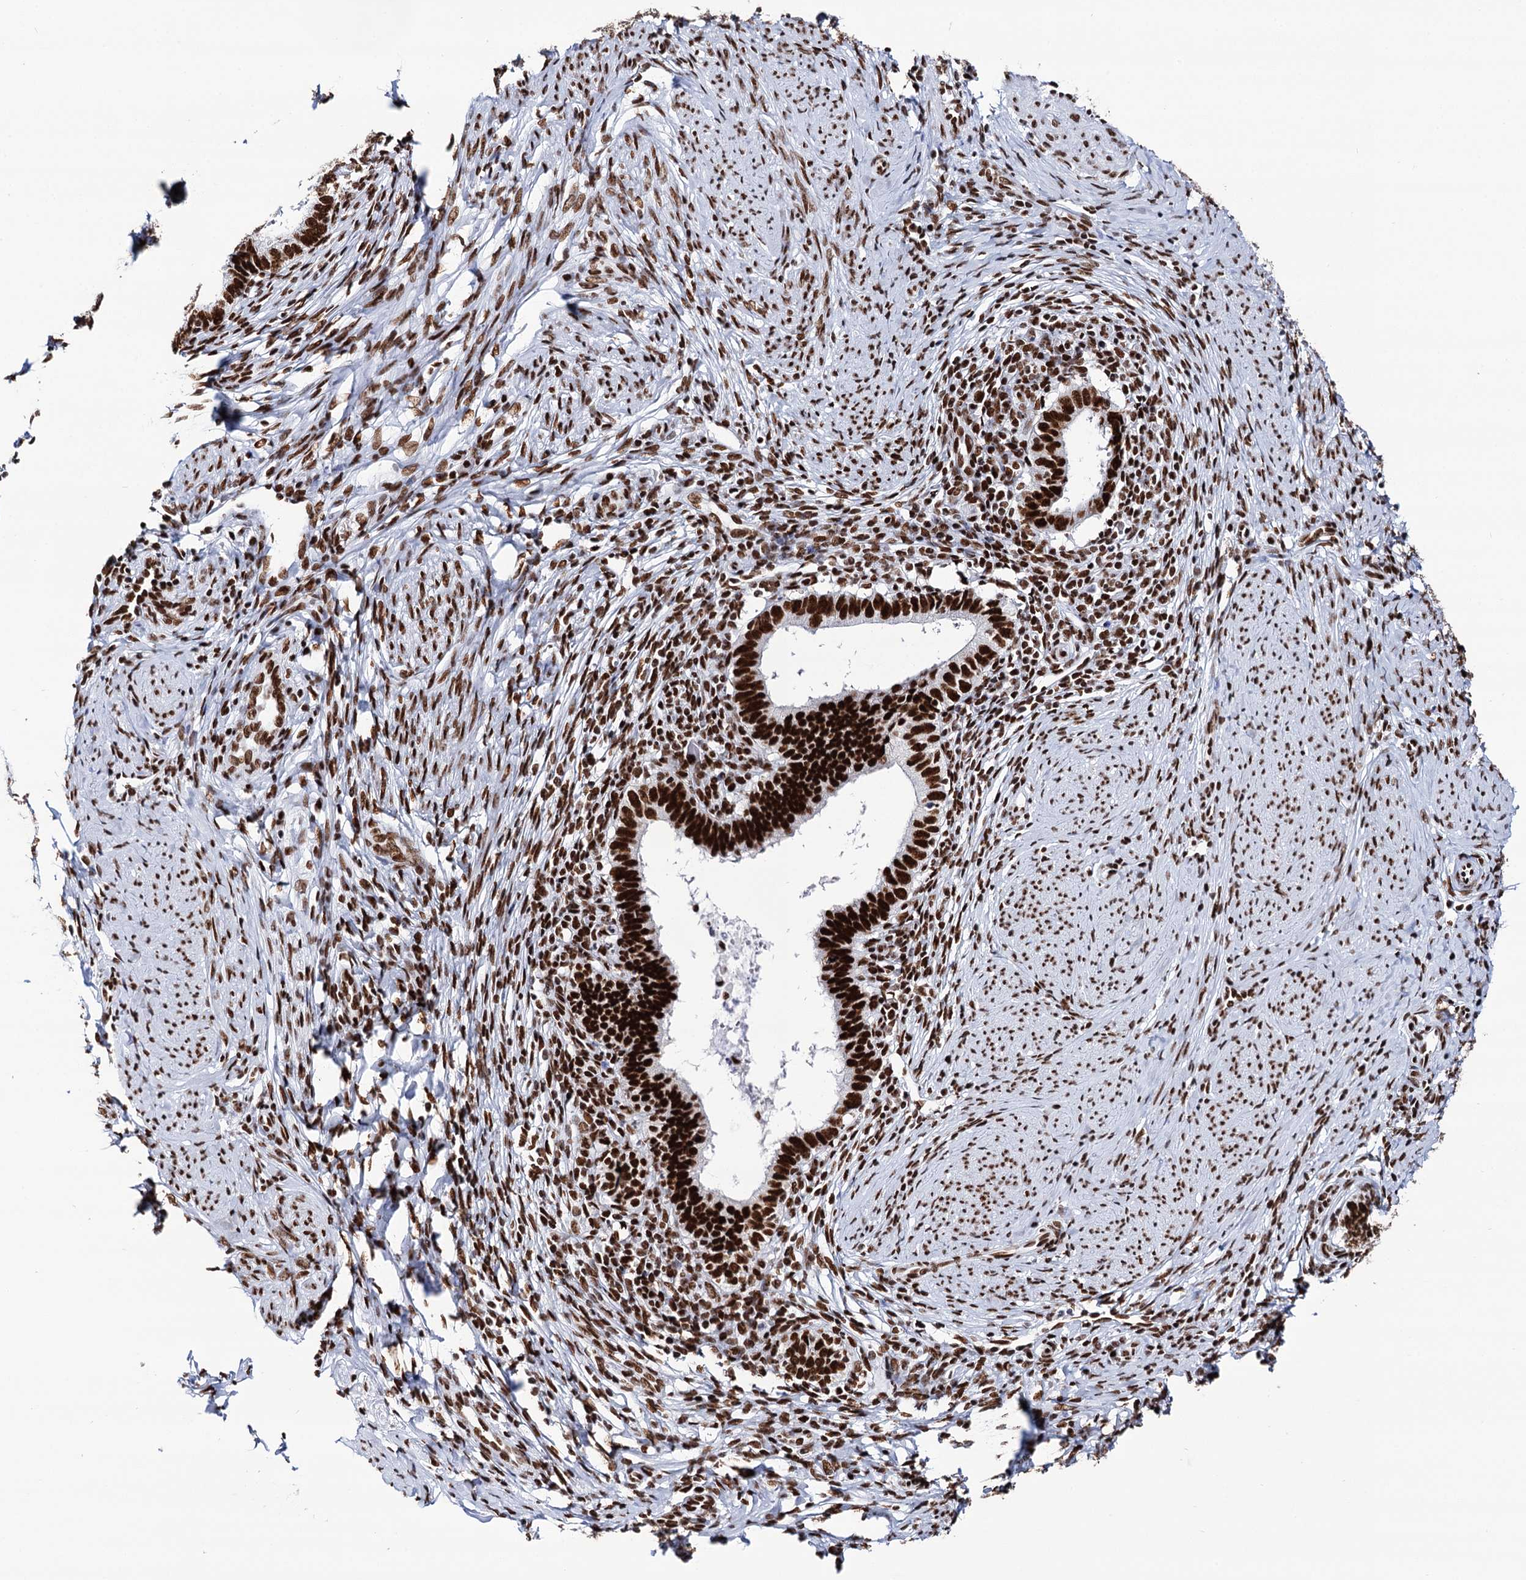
{"staining": {"intensity": "strong", "quantity": ">75%", "location": "nuclear"}, "tissue": "cervical cancer", "cell_type": "Tumor cells", "image_type": "cancer", "snomed": [{"axis": "morphology", "description": "Adenocarcinoma, NOS"}, {"axis": "topography", "description": "Cervix"}], "caption": "Adenocarcinoma (cervical) tissue exhibits strong nuclear positivity in about >75% of tumor cells The staining is performed using DAB brown chromogen to label protein expression. The nuclei are counter-stained blue using hematoxylin.", "gene": "MATR3", "patient": {"sex": "female", "age": 36}}